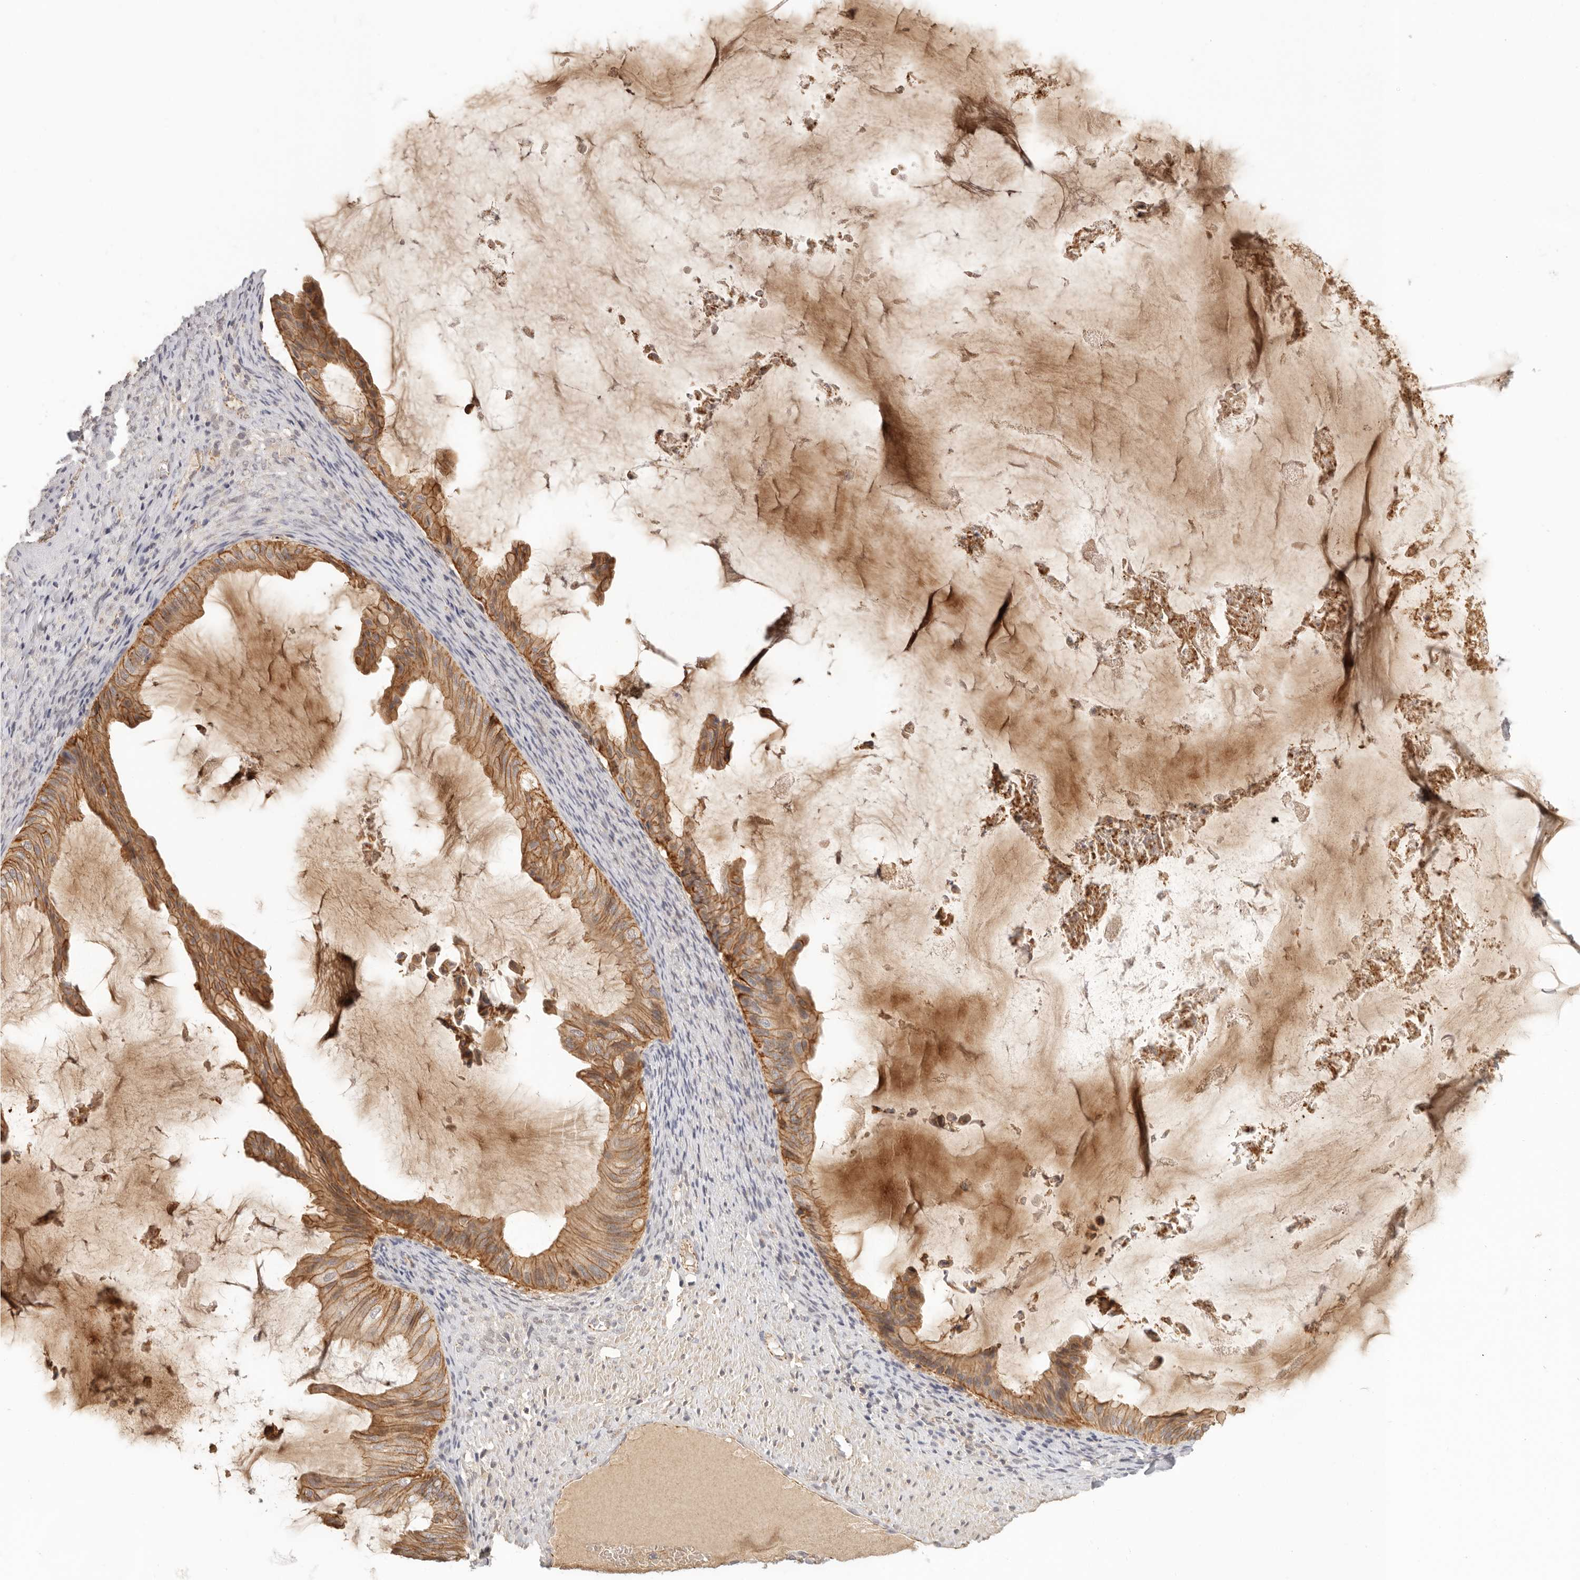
{"staining": {"intensity": "moderate", "quantity": ">75%", "location": "cytoplasmic/membranous"}, "tissue": "ovarian cancer", "cell_type": "Tumor cells", "image_type": "cancer", "snomed": [{"axis": "morphology", "description": "Cystadenocarcinoma, mucinous, NOS"}, {"axis": "topography", "description": "Ovary"}], "caption": "Protein staining shows moderate cytoplasmic/membranous staining in approximately >75% of tumor cells in mucinous cystadenocarcinoma (ovarian). (DAB (3,3'-diaminobenzidine) = brown stain, brightfield microscopy at high magnification).", "gene": "ANXA9", "patient": {"sex": "female", "age": 61}}